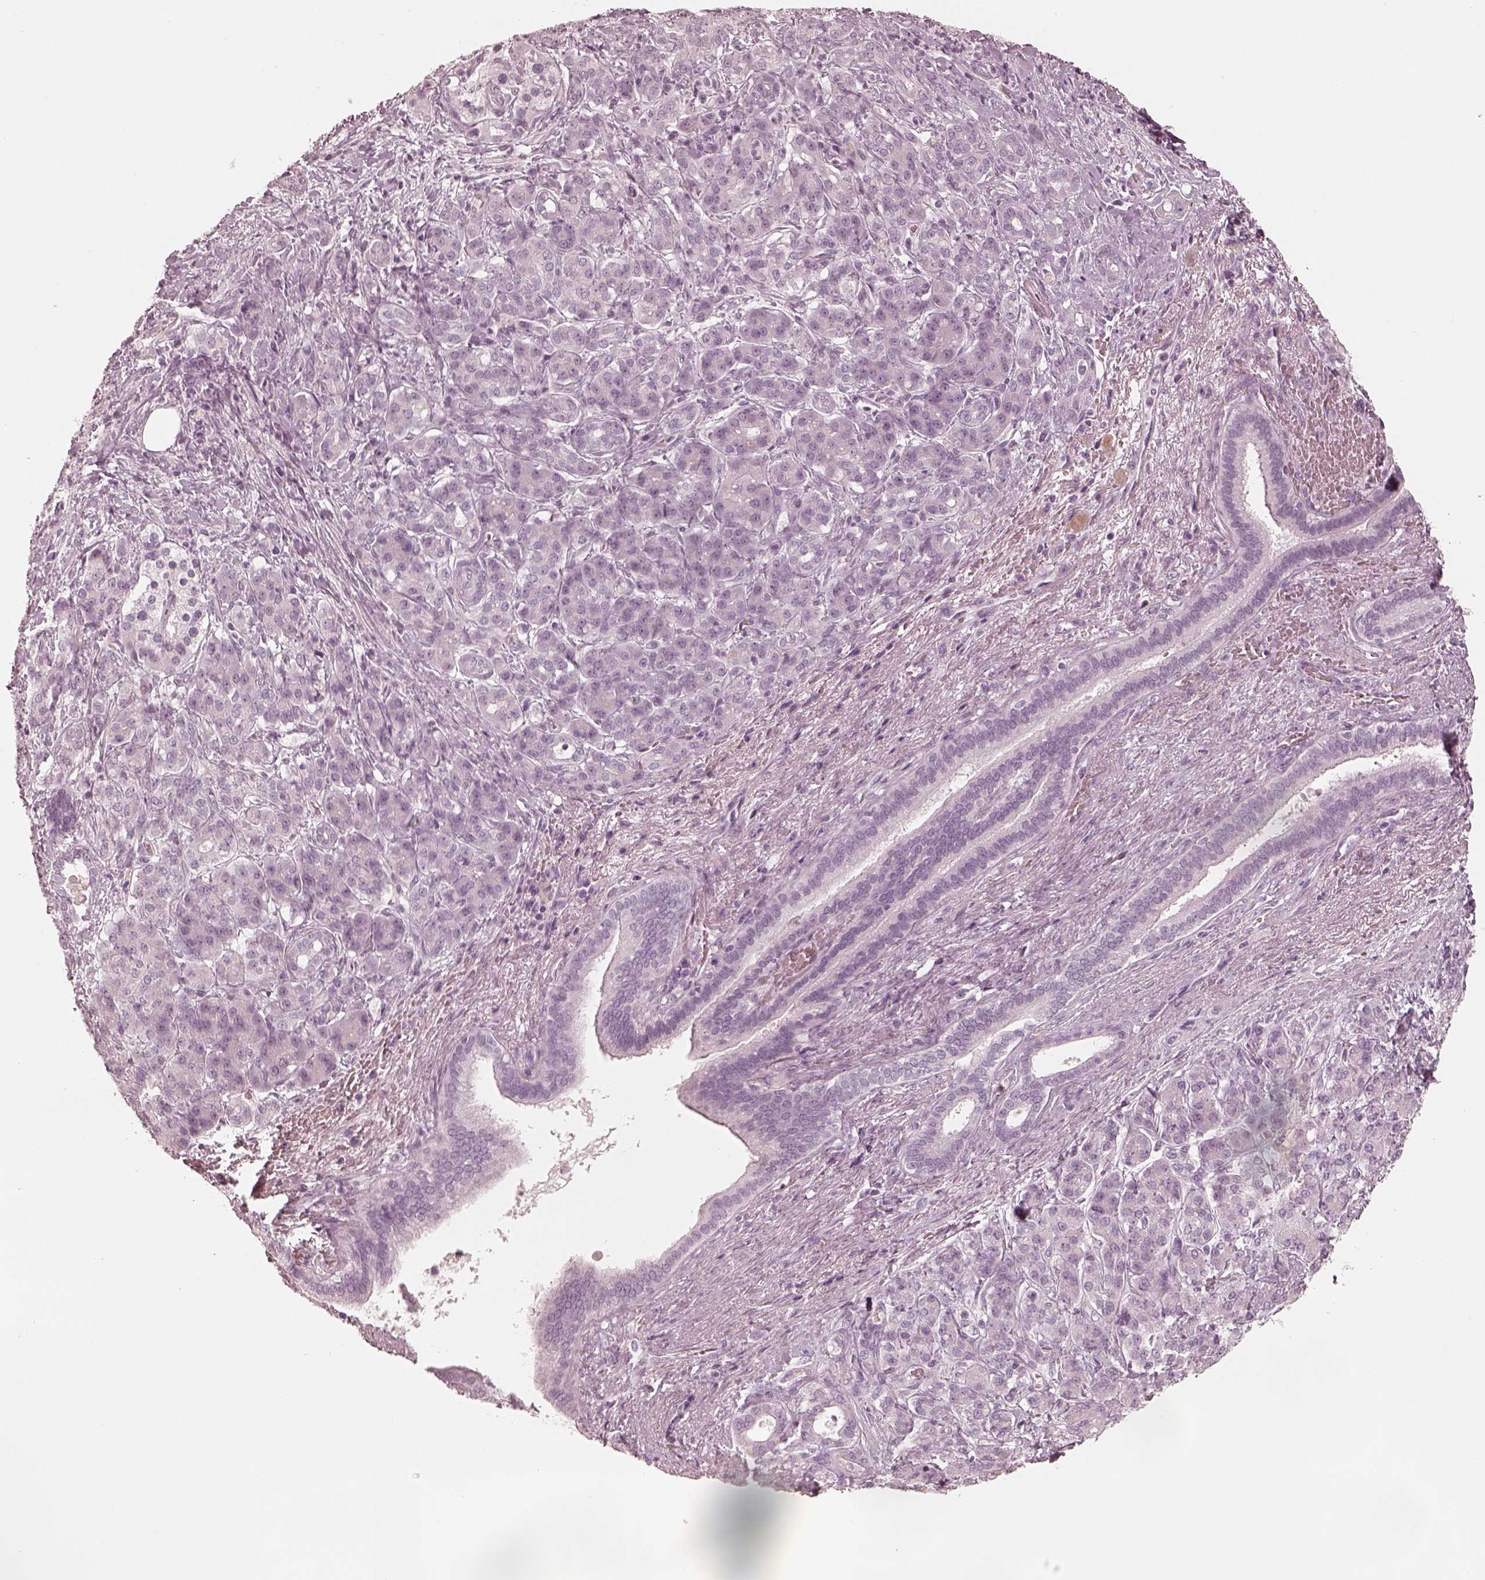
{"staining": {"intensity": "negative", "quantity": "none", "location": "none"}, "tissue": "pancreatic cancer", "cell_type": "Tumor cells", "image_type": "cancer", "snomed": [{"axis": "morphology", "description": "Normal tissue, NOS"}, {"axis": "morphology", "description": "Inflammation, NOS"}, {"axis": "morphology", "description": "Adenocarcinoma, NOS"}, {"axis": "topography", "description": "Pancreas"}], "caption": "The photomicrograph shows no significant staining in tumor cells of pancreatic cancer (adenocarcinoma).", "gene": "CALR3", "patient": {"sex": "male", "age": 57}}